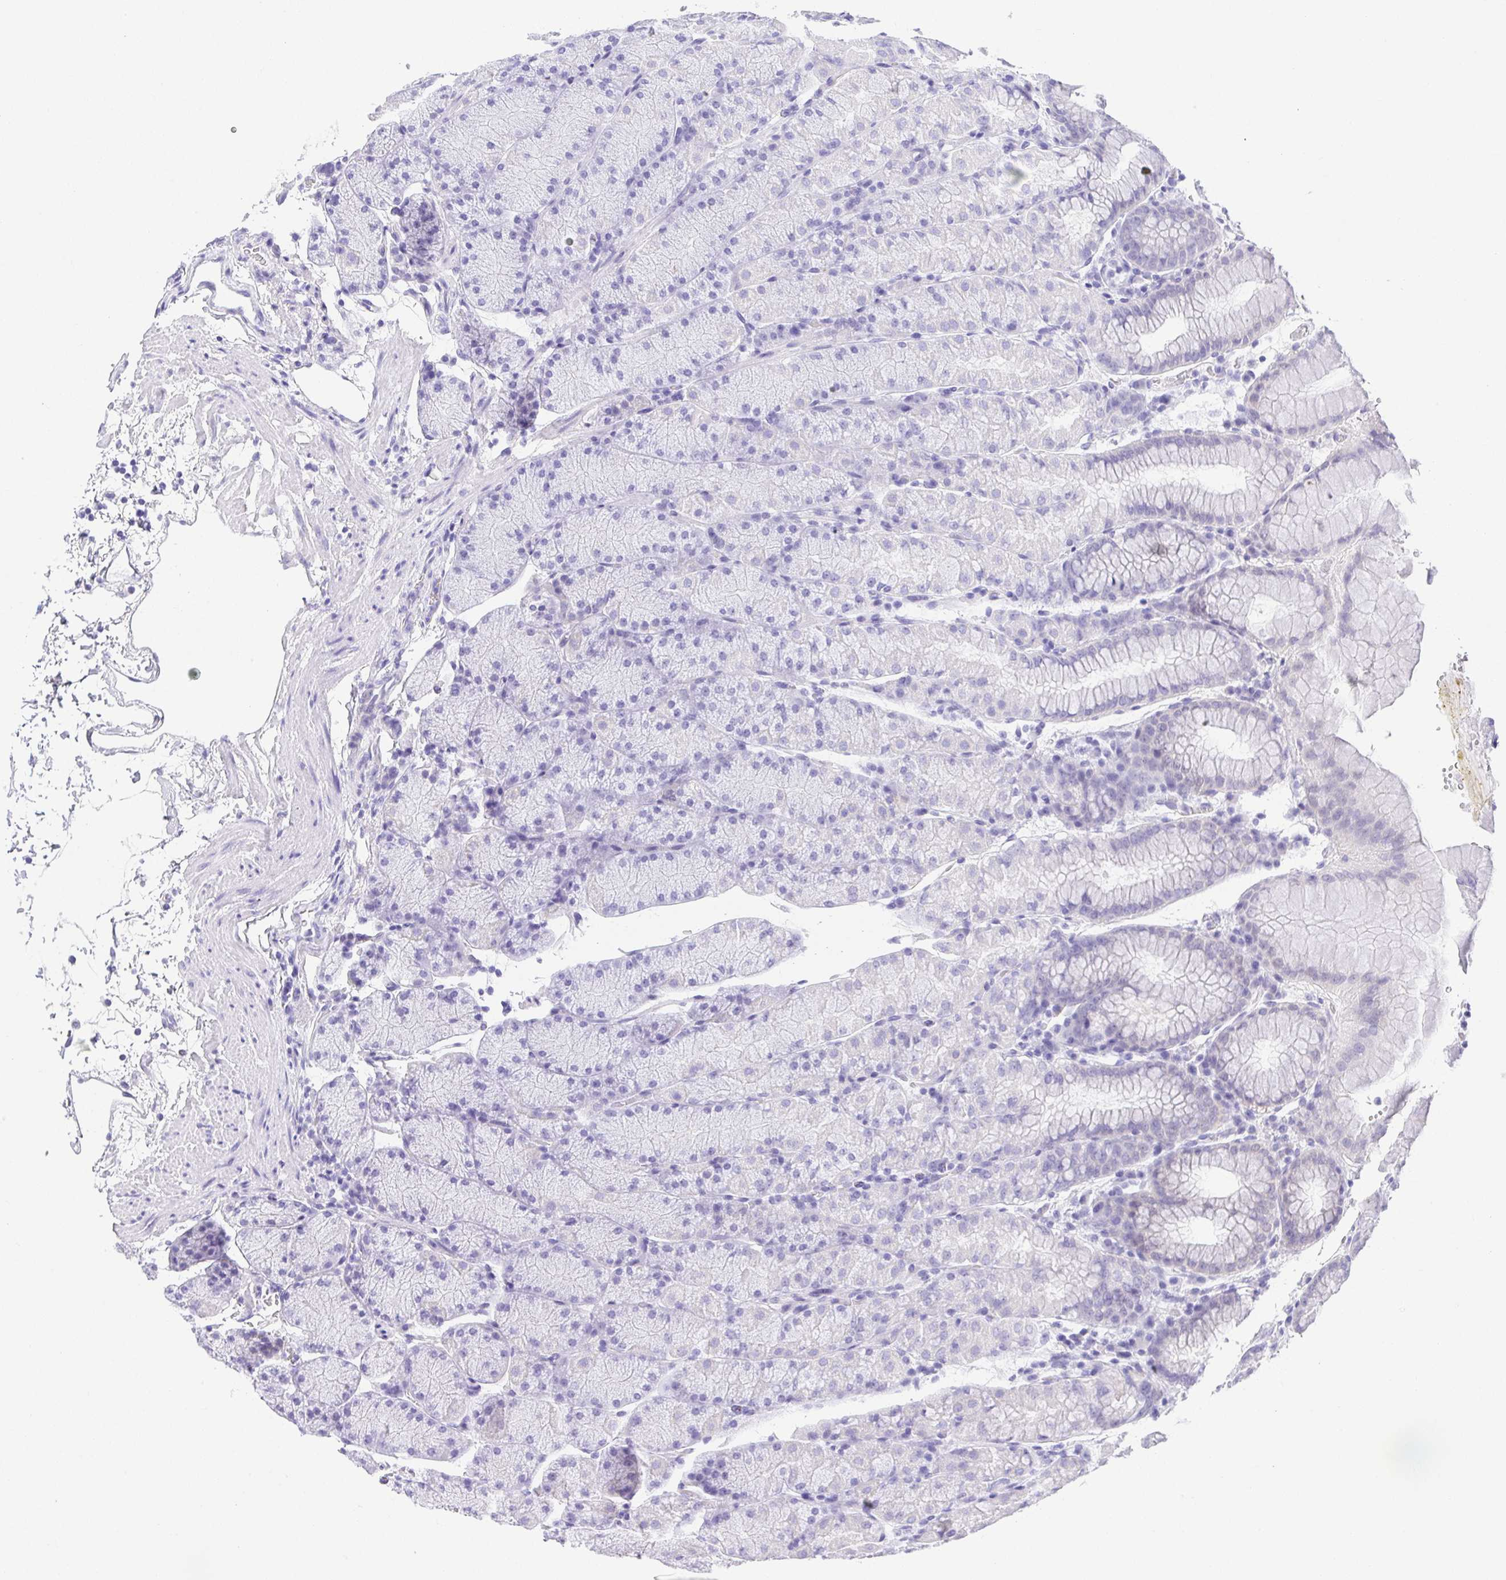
{"staining": {"intensity": "negative", "quantity": "none", "location": "none"}, "tissue": "stomach", "cell_type": "Glandular cells", "image_type": "normal", "snomed": [{"axis": "morphology", "description": "Normal tissue, NOS"}, {"axis": "topography", "description": "Stomach, upper"}, {"axis": "topography", "description": "Stomach"}], "caption": "IHC photomicrograph of unremarkable stomach: human stomach stained with DAB (3,3'-diaminobenzidine) shows no significant protein expression in glandular cells.", "gene": "LUZP4", "patient": {"sex": "male", "age": 76}}